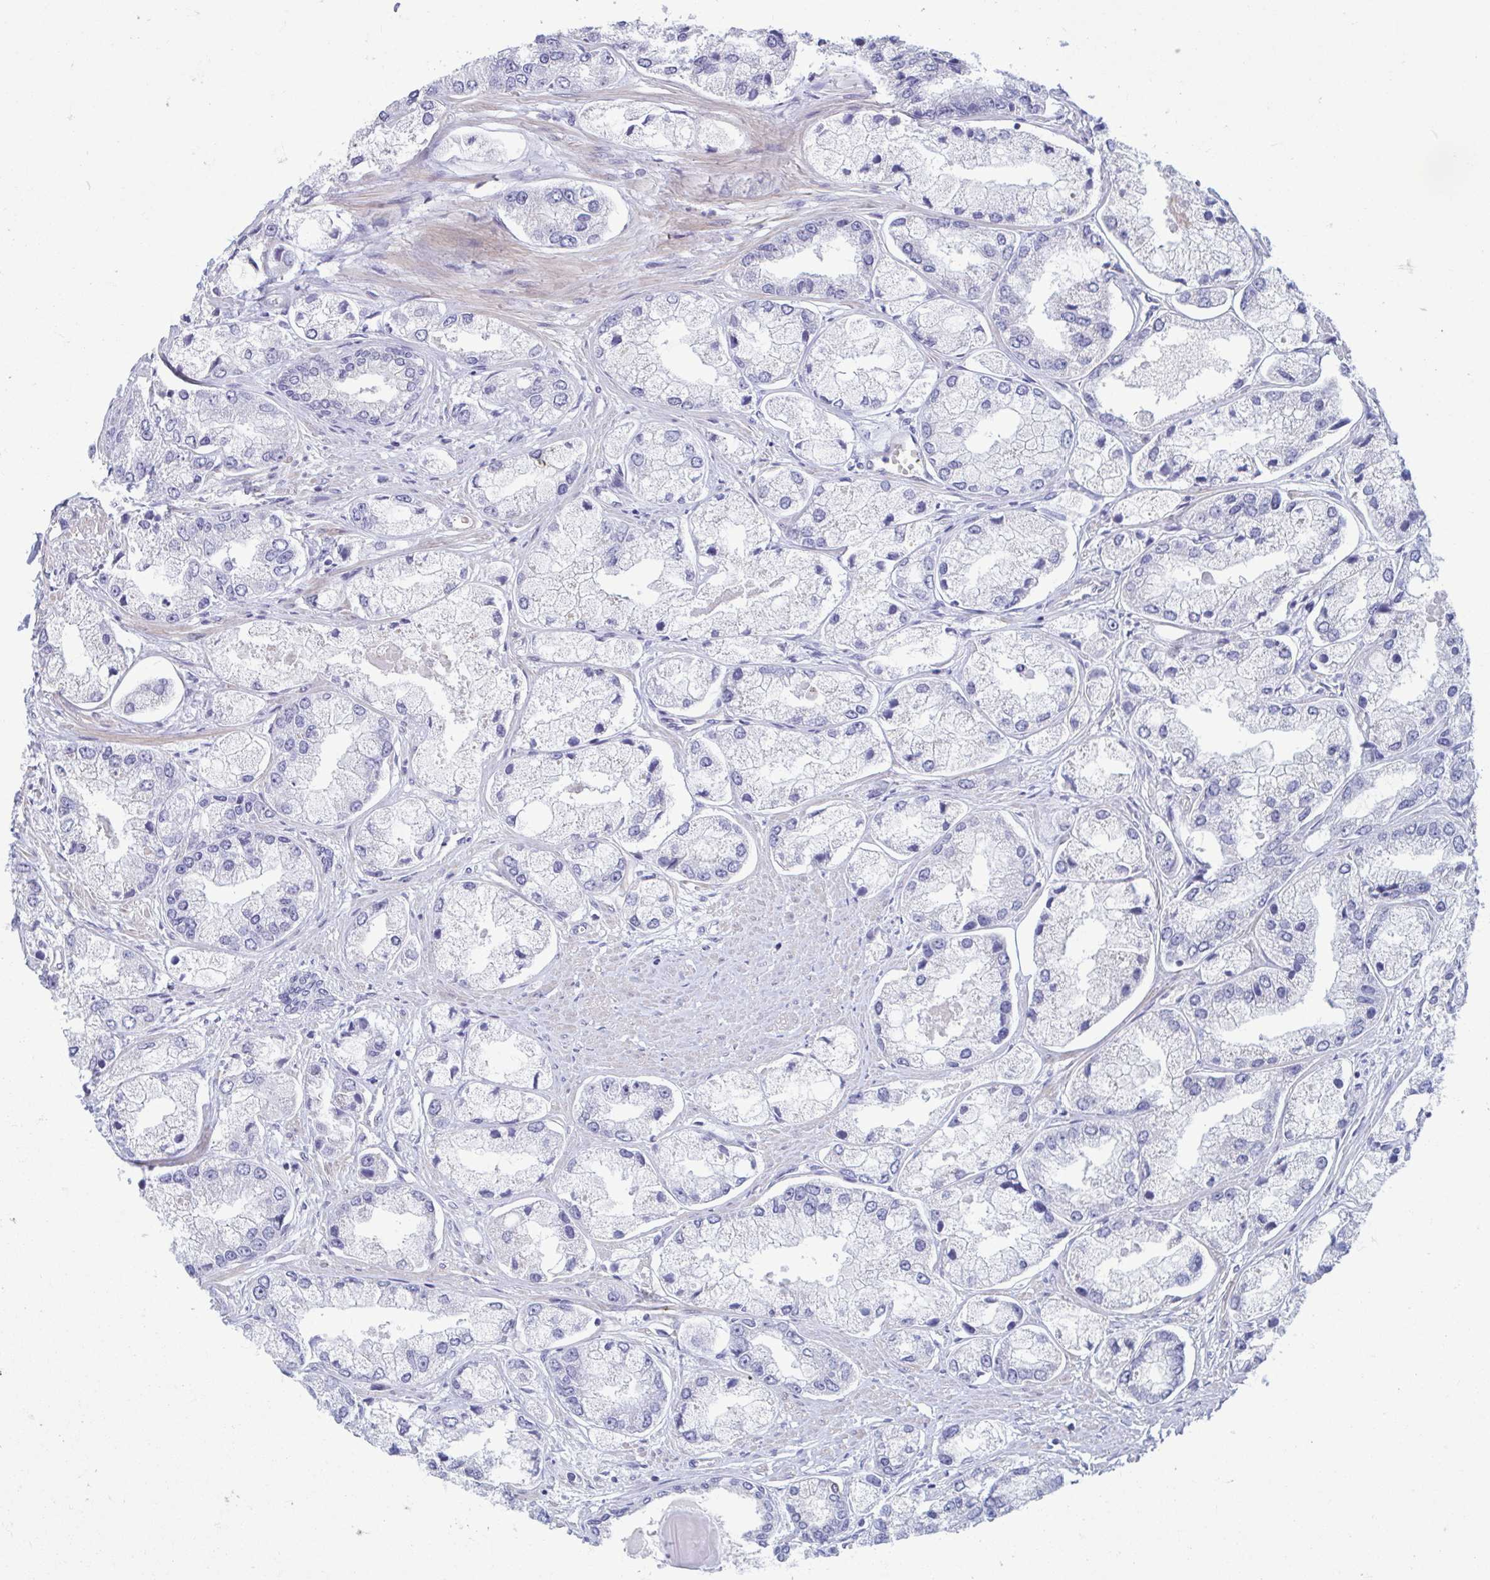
{"staining": {"intensity": "negative", "quantity": "none", "location": "none"}, "tissue": "prostate cancer", "cell_type": "Tumor cells", "image_type": "cancer", "snomed": [{"axis": "morphology", "description": "Adenocarcinoma, Low grade"}, {"axis": "topography", "description": "Prostate"}], "caption": "High magnification brightfield microscopy of prostate cancer (adenocarcinoma (low-grade)) stained with DAB (3,3'-diaminobenzidine) (brown) and counterstained with hematoxylin (blue): tumor cells show no significant expression.", "gene": "MORC4", "patient": {"sex": "male", "age": 69}}